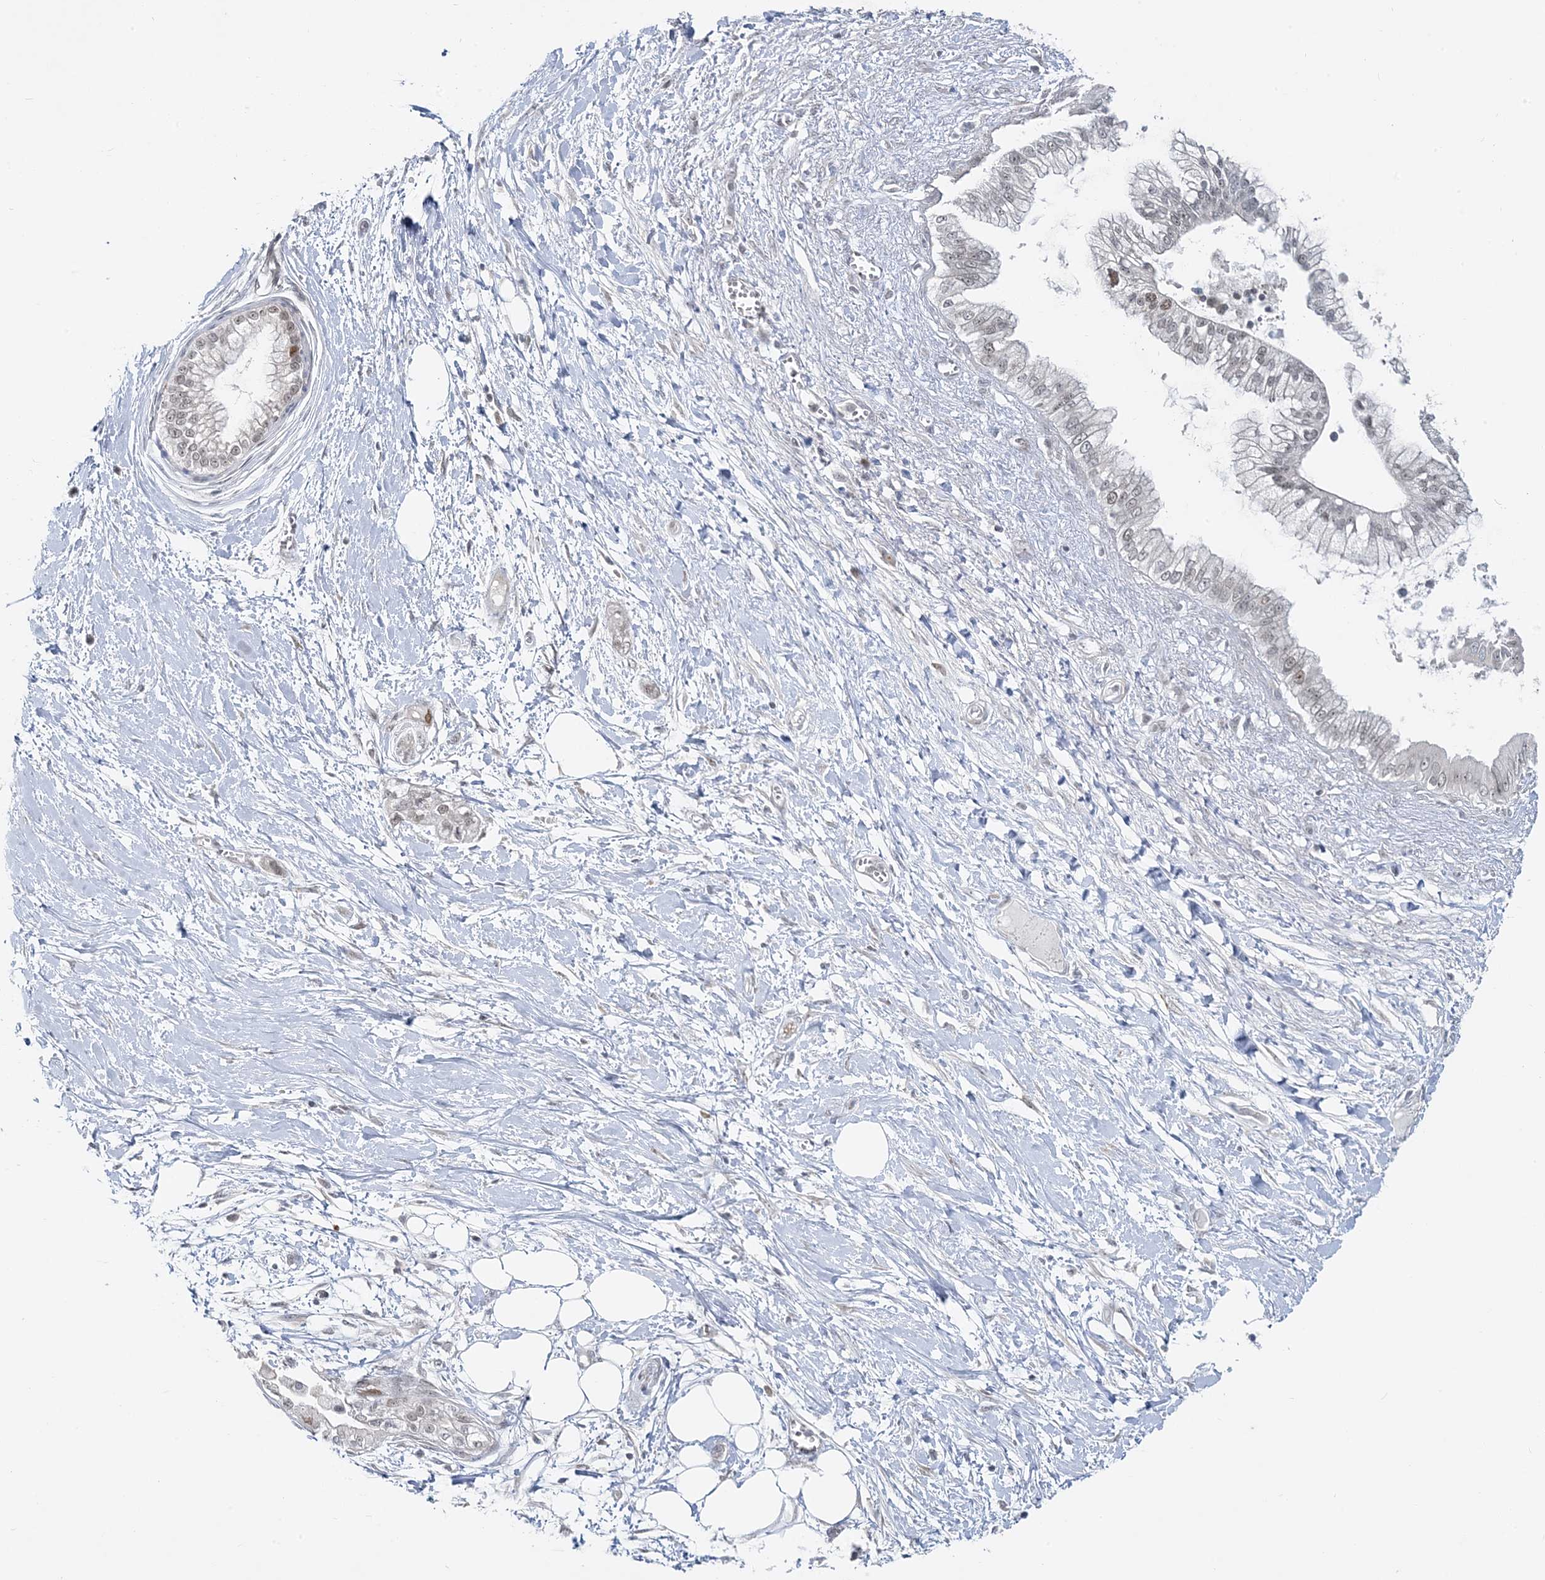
{"staining": {"intensity": "weak", "quantity": "<25%", "location": "nuclear"}, "tissue": "pancreatic cancer", "cell_type": "Tumor cells", "image_type": "cancer", "snomed": [{"axis": "morphology", "description": "Adenocarcinoma, NOS"}, {"axis": "topography", "description": "Pancreas"}], "caption": "IHC micrograph of neoplastic tissue: adenocarcinoma (pancreatic) stained with DAB (3,3'-diaminobenzidine) shows no significant protein positivity in tumor cells.", "gene": "LEXM", "patient": {"sex": "male", "age": 68}}